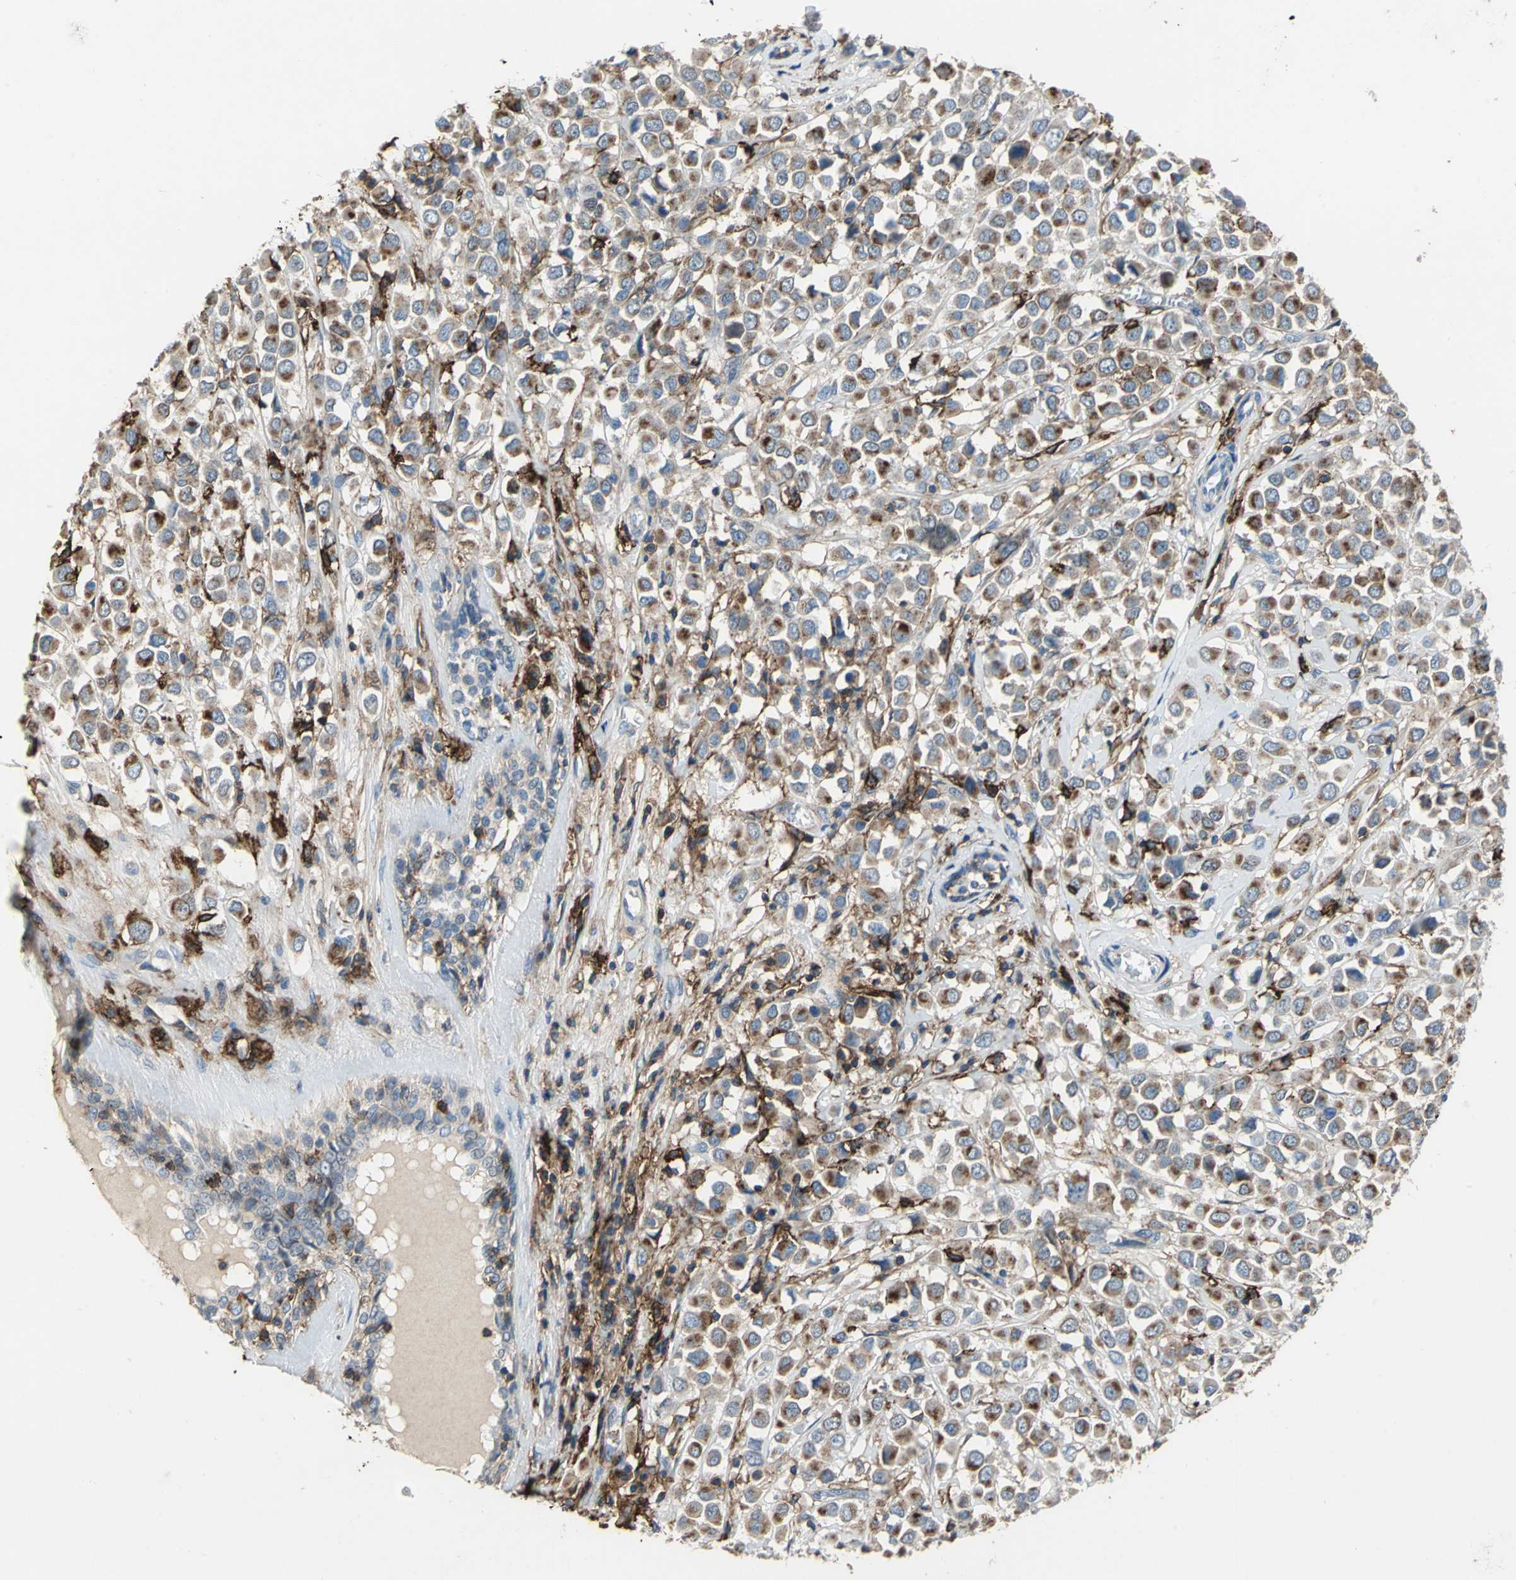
{"staining": {"intensity": "moderate", "quantity": ">75%", "location": "cytoplasmic/membranous"}, "tissue": "breast cancer", "cell_type": "Tumor cells", "image_type": "cancer", "snomed": [{"axis": "morphology", "description": "Duct carcinoma"}, {"axis": "topography", "description": "Breast"}], "caption": "Human breast cancer (intraductal carcinoma) stained with a protein marker exhibits moderate staining in tumor cells.", "gene": "CD44", "patient": {"sex": "female", "age": 61}}